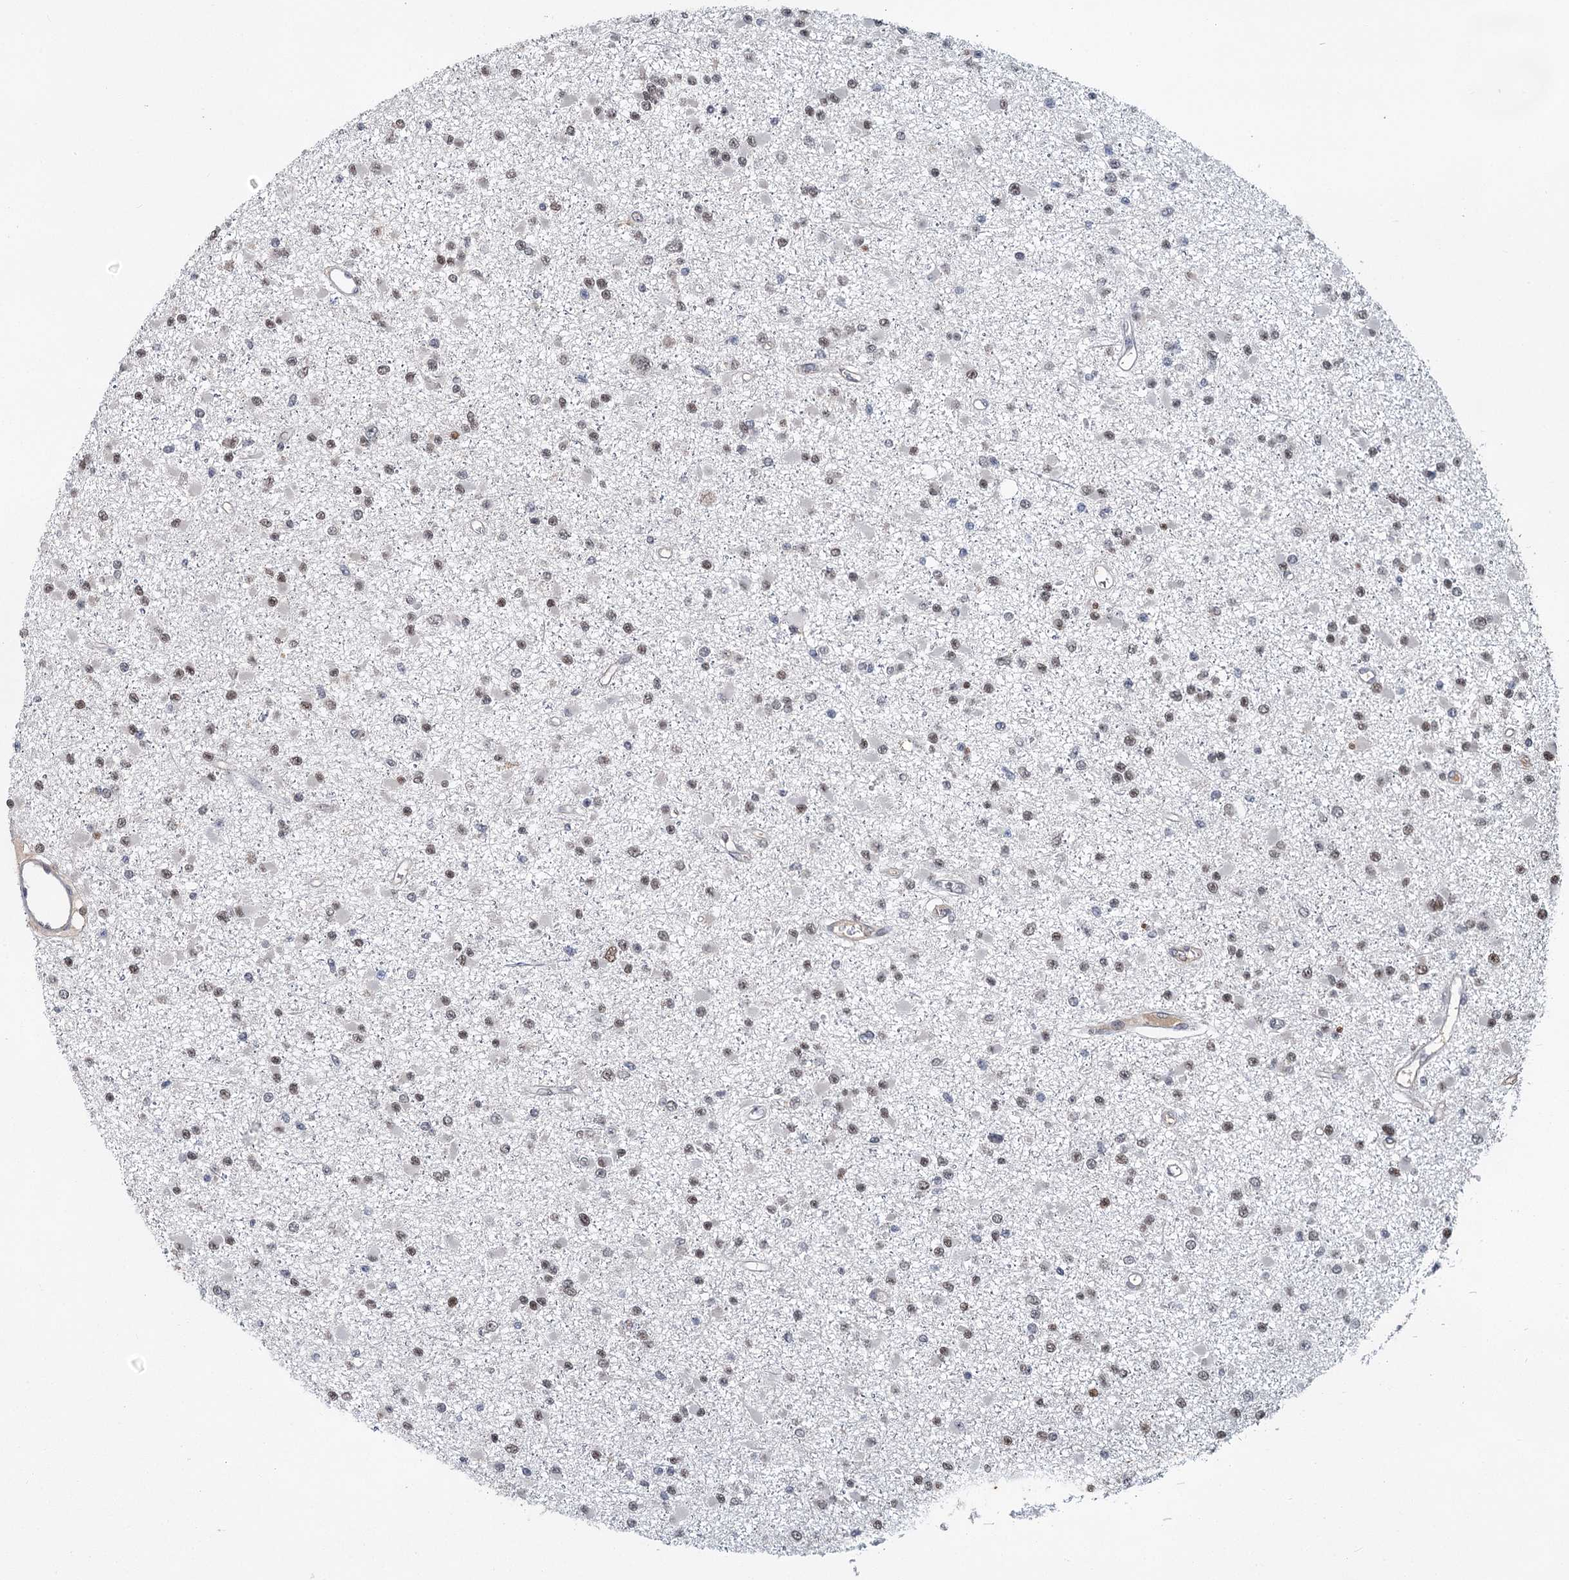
{"staining": {"intensity": "weak", "quantity": "<25%", "location": "nuclear"}, "tissue": "glioma", "cell_type": "Tumor cells", "image_type": "cancer", "snomed": [{"axis": "morphology", "description": "Glioma, malignant, Low grade"}, {"axis": "topography", "description": "Brain"}], "caption": "This is an immunohistochemistry (IHC) photomicrograph of human glioma. There is no staining in tumor cells.", "gene": "MYG1", "patient": {"sex": "female", "age": 22}}